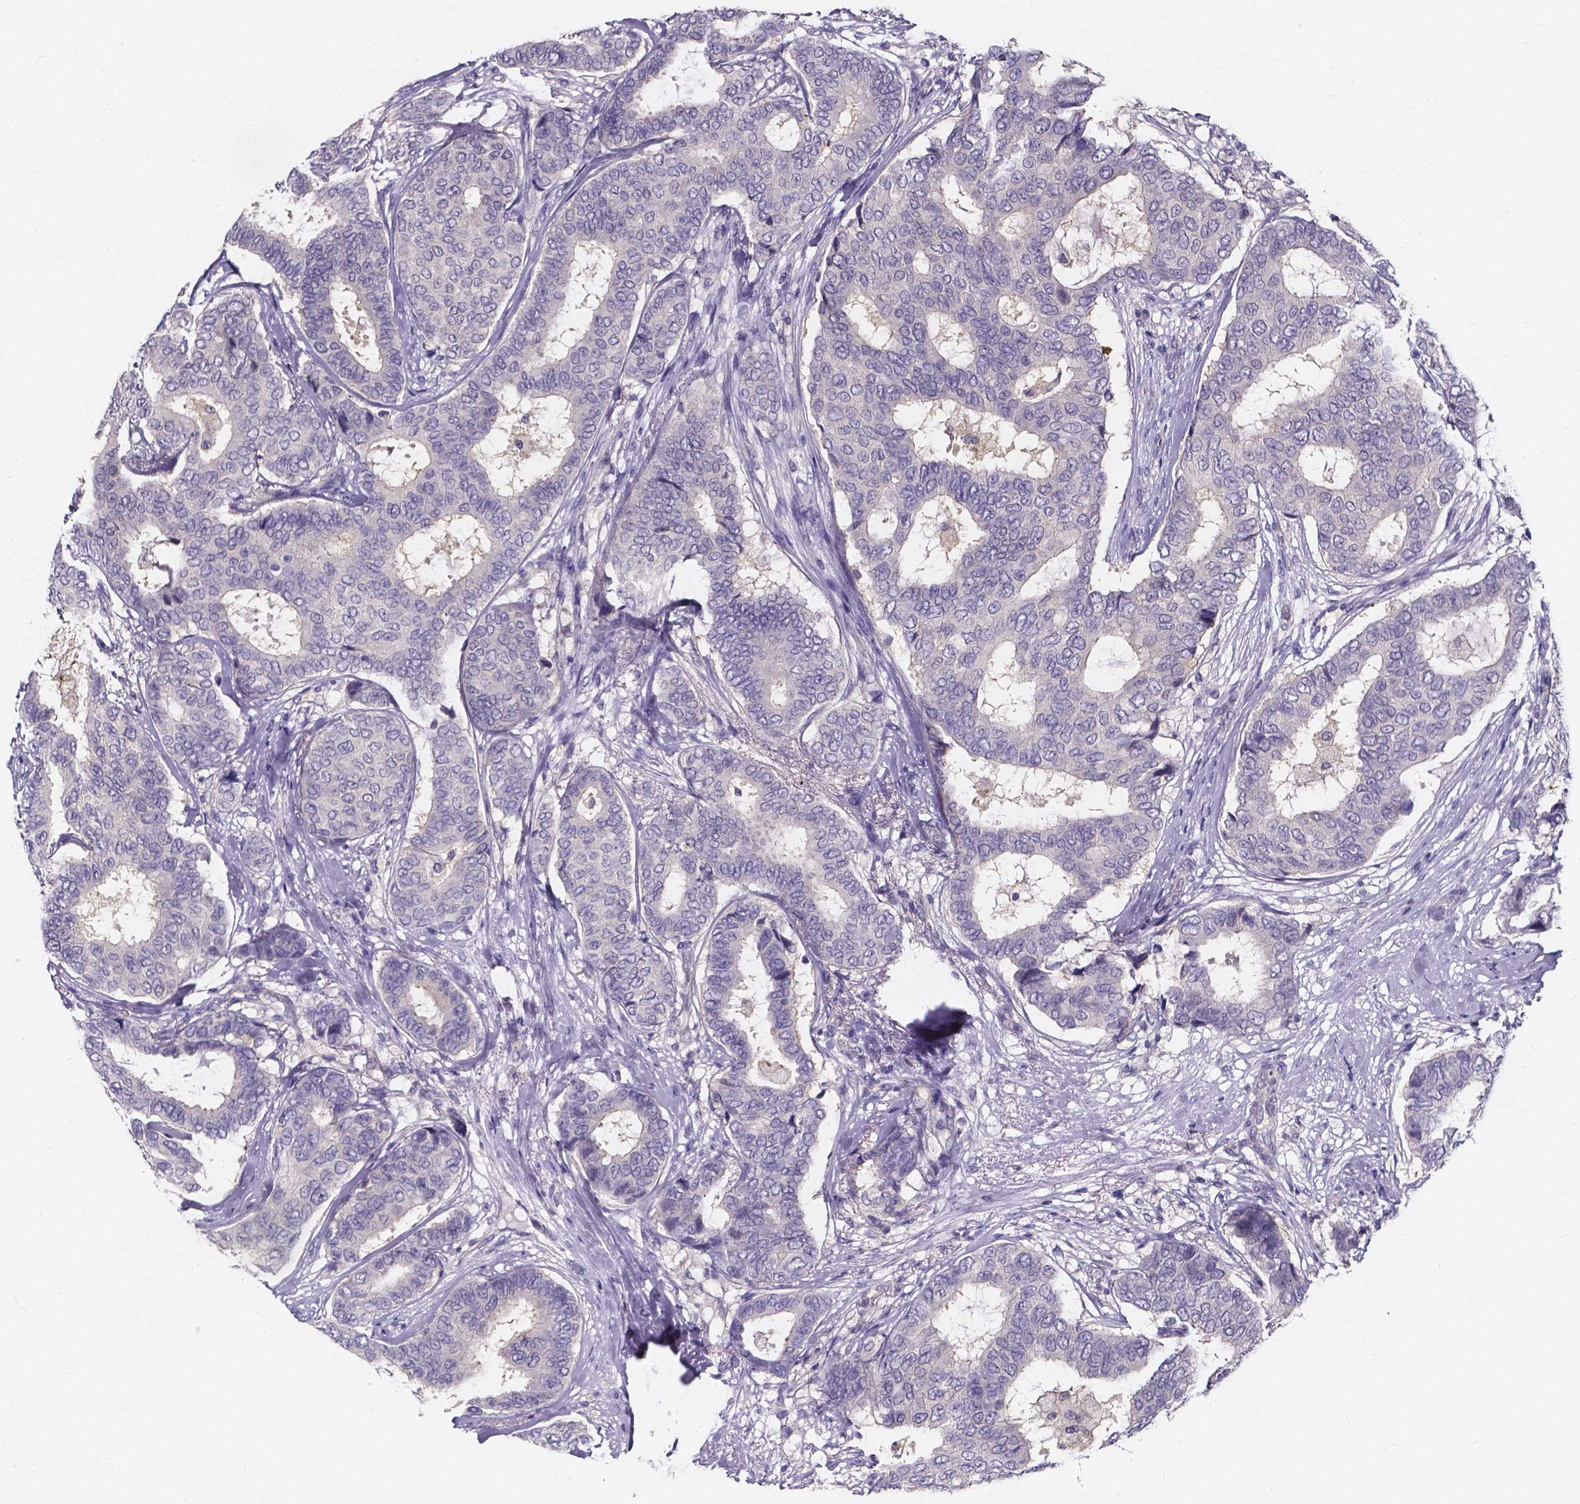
{"staining": {"intensity": "negative", "quantity": "none", "location": "none"}, "tissue": "breast cancer", "cell_type": "Tumor cells", "image_type": "cancer", "snomed": [{"axis": "morphology", "description": "Duct carcinoma"}, {"axis": "topography", "description": "Breast"}], "caption": "IHC of human breast cancer (infiltrating ductal carcinoma) displays no expression in tumor cells.", "gene": "SPOCD1", "patient": {"sex": "female", "age": 75}}